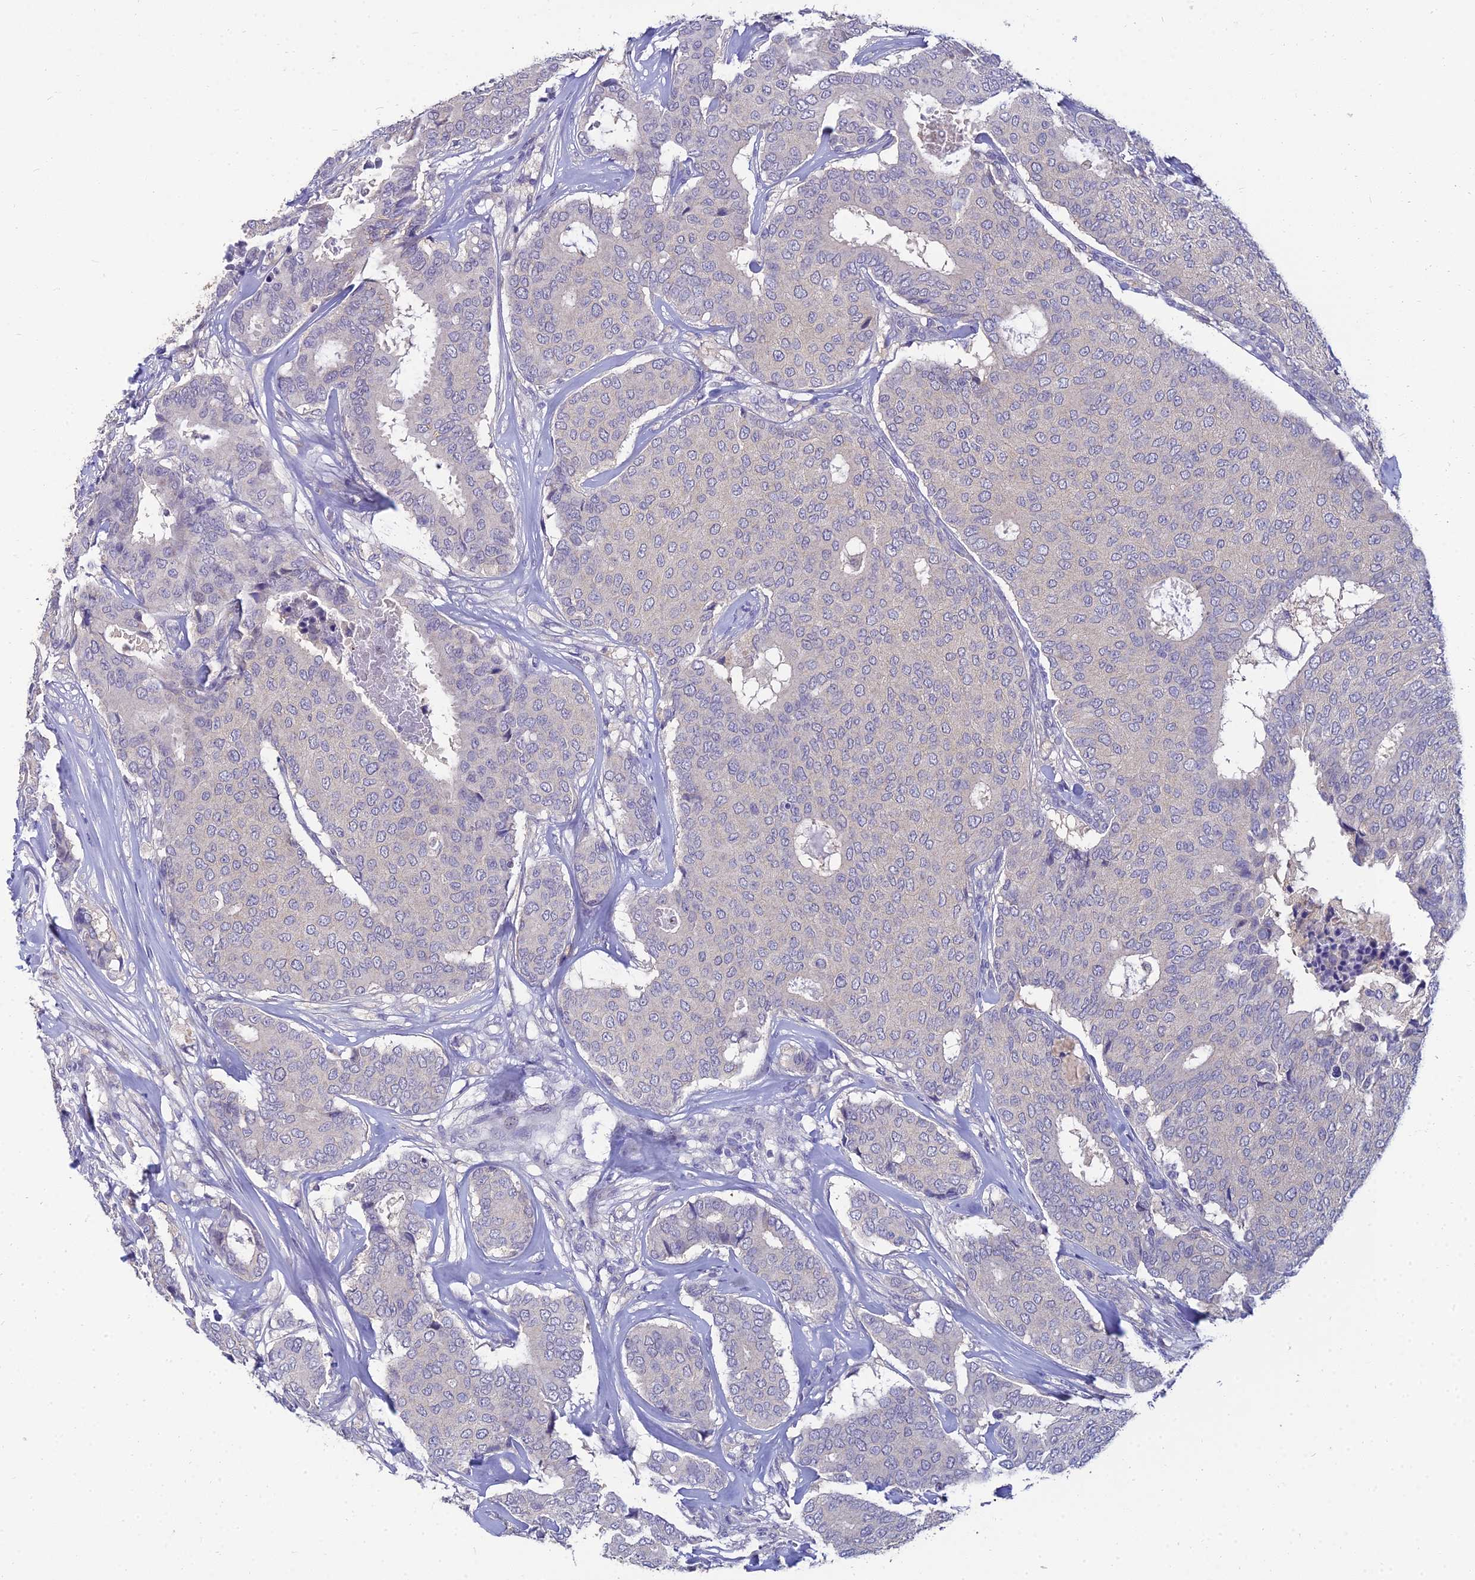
{"staining": {"intensity": "negative", "quantity": "none", "location": "none"}, "tissue": "breast cancer", "cell_type": "Tumor cells", "image_type": "cancer", "snomed": [{"axis": "morphology", "description": "Duct carcinoma"}, {"axis": "topography", "description": "Breast"}], "caption": "Protein analysis of breast invasive ductal carcinoma shows no significant positivity in tumor cells. (DAB IHC with hematoxylin counter stain).", "gene": "NPY", "patient": {"sex": "female", "age": 75}}